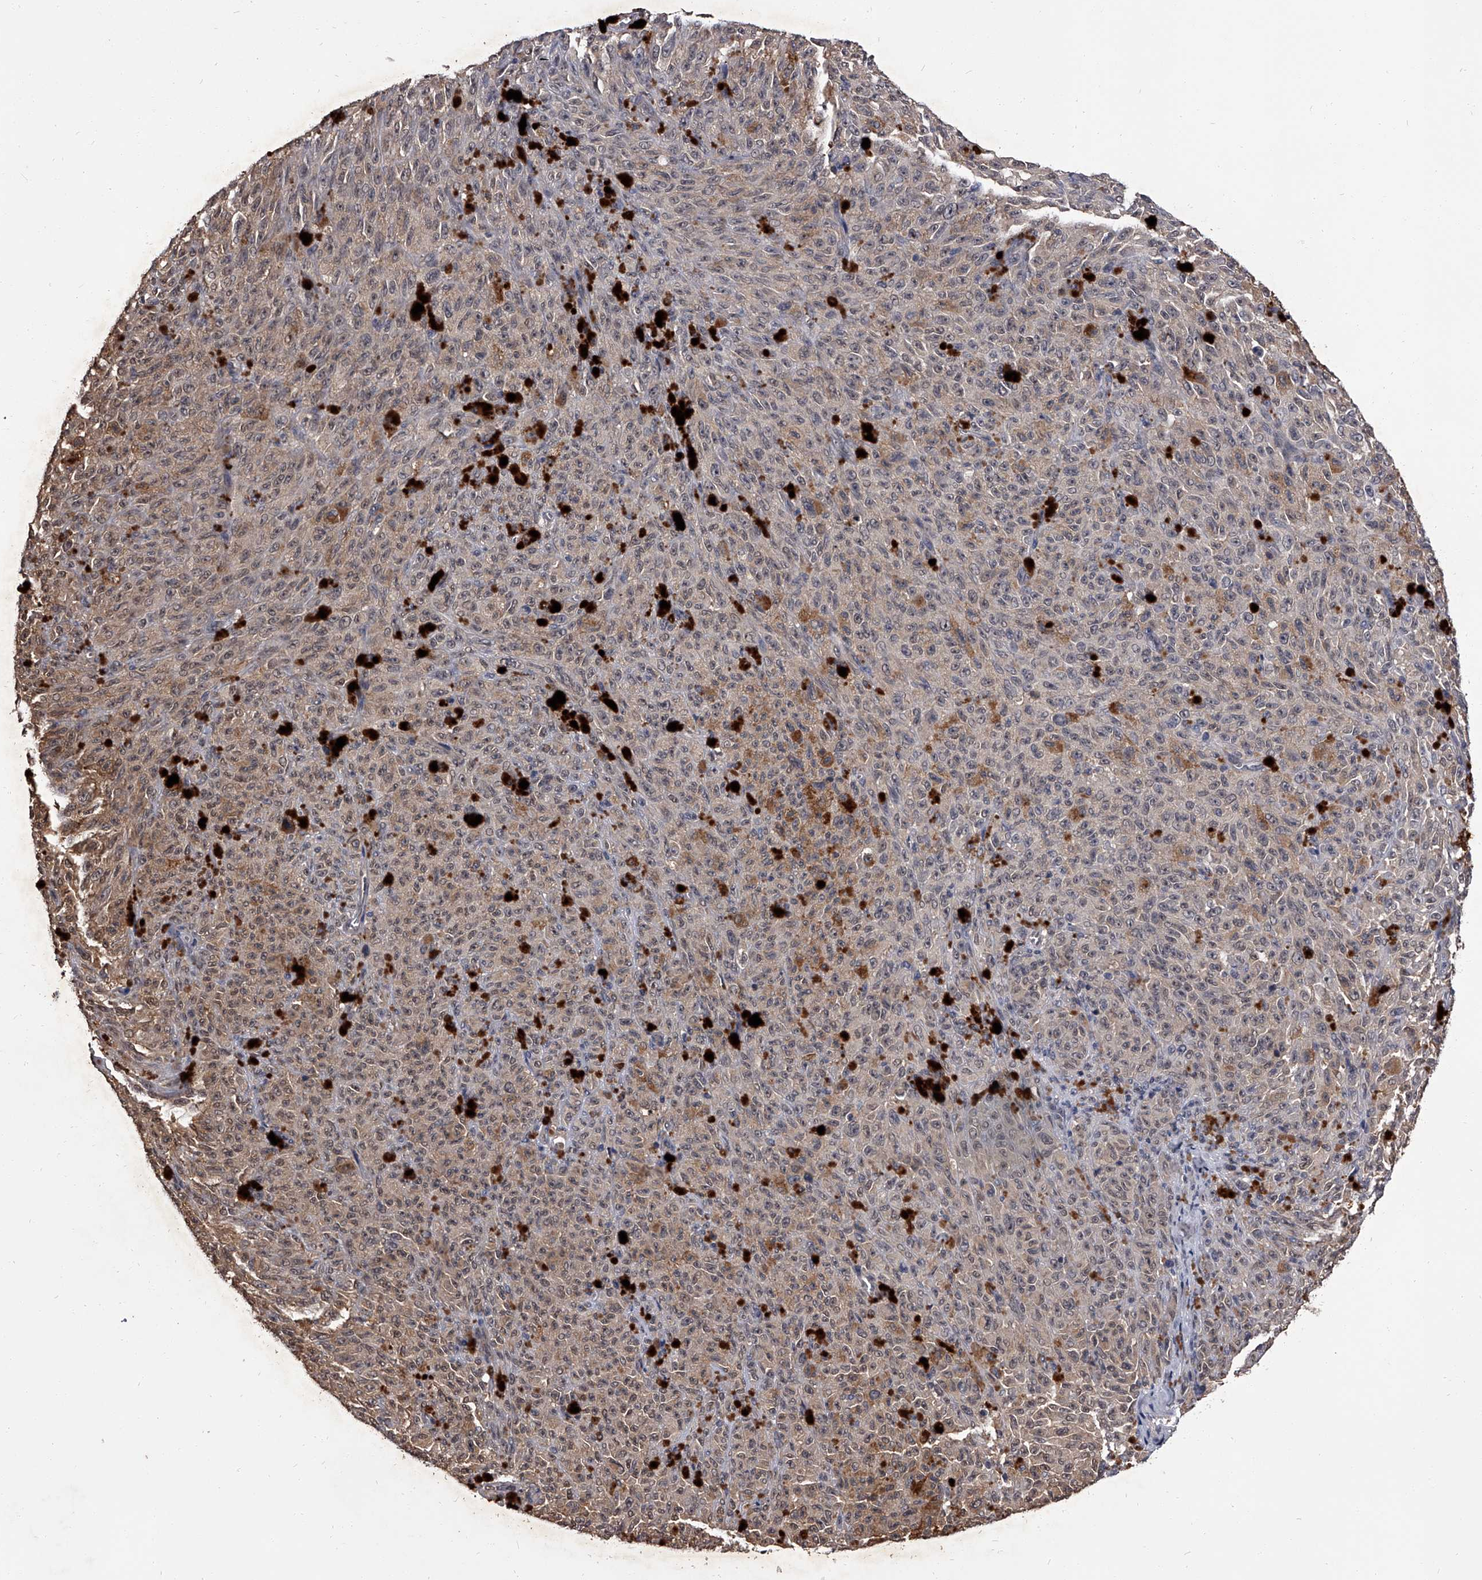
{"staining": {"intensity": "weak", "quantity": "25%-75%", "location": "cytoplasmic/membranous,nuclear"}, "tissue": "melanoma", "cell_type": "Tumor cells", "image_type": "cancer", "snomed": [{"axis": "morphology", "description": "Malignant melanoma, NOS"}, {"axis": "topography", "description": "Skin"}], "caption": "A photomicrograph showing weak cytoplasmic/membranous and nuclear staining in about 25%-75% of tumor cells in melanoma, as visualized by brown immunohistochemical staining.", "gene": "SLC18B1", "patient": {"sex": "female", "age": 82}}